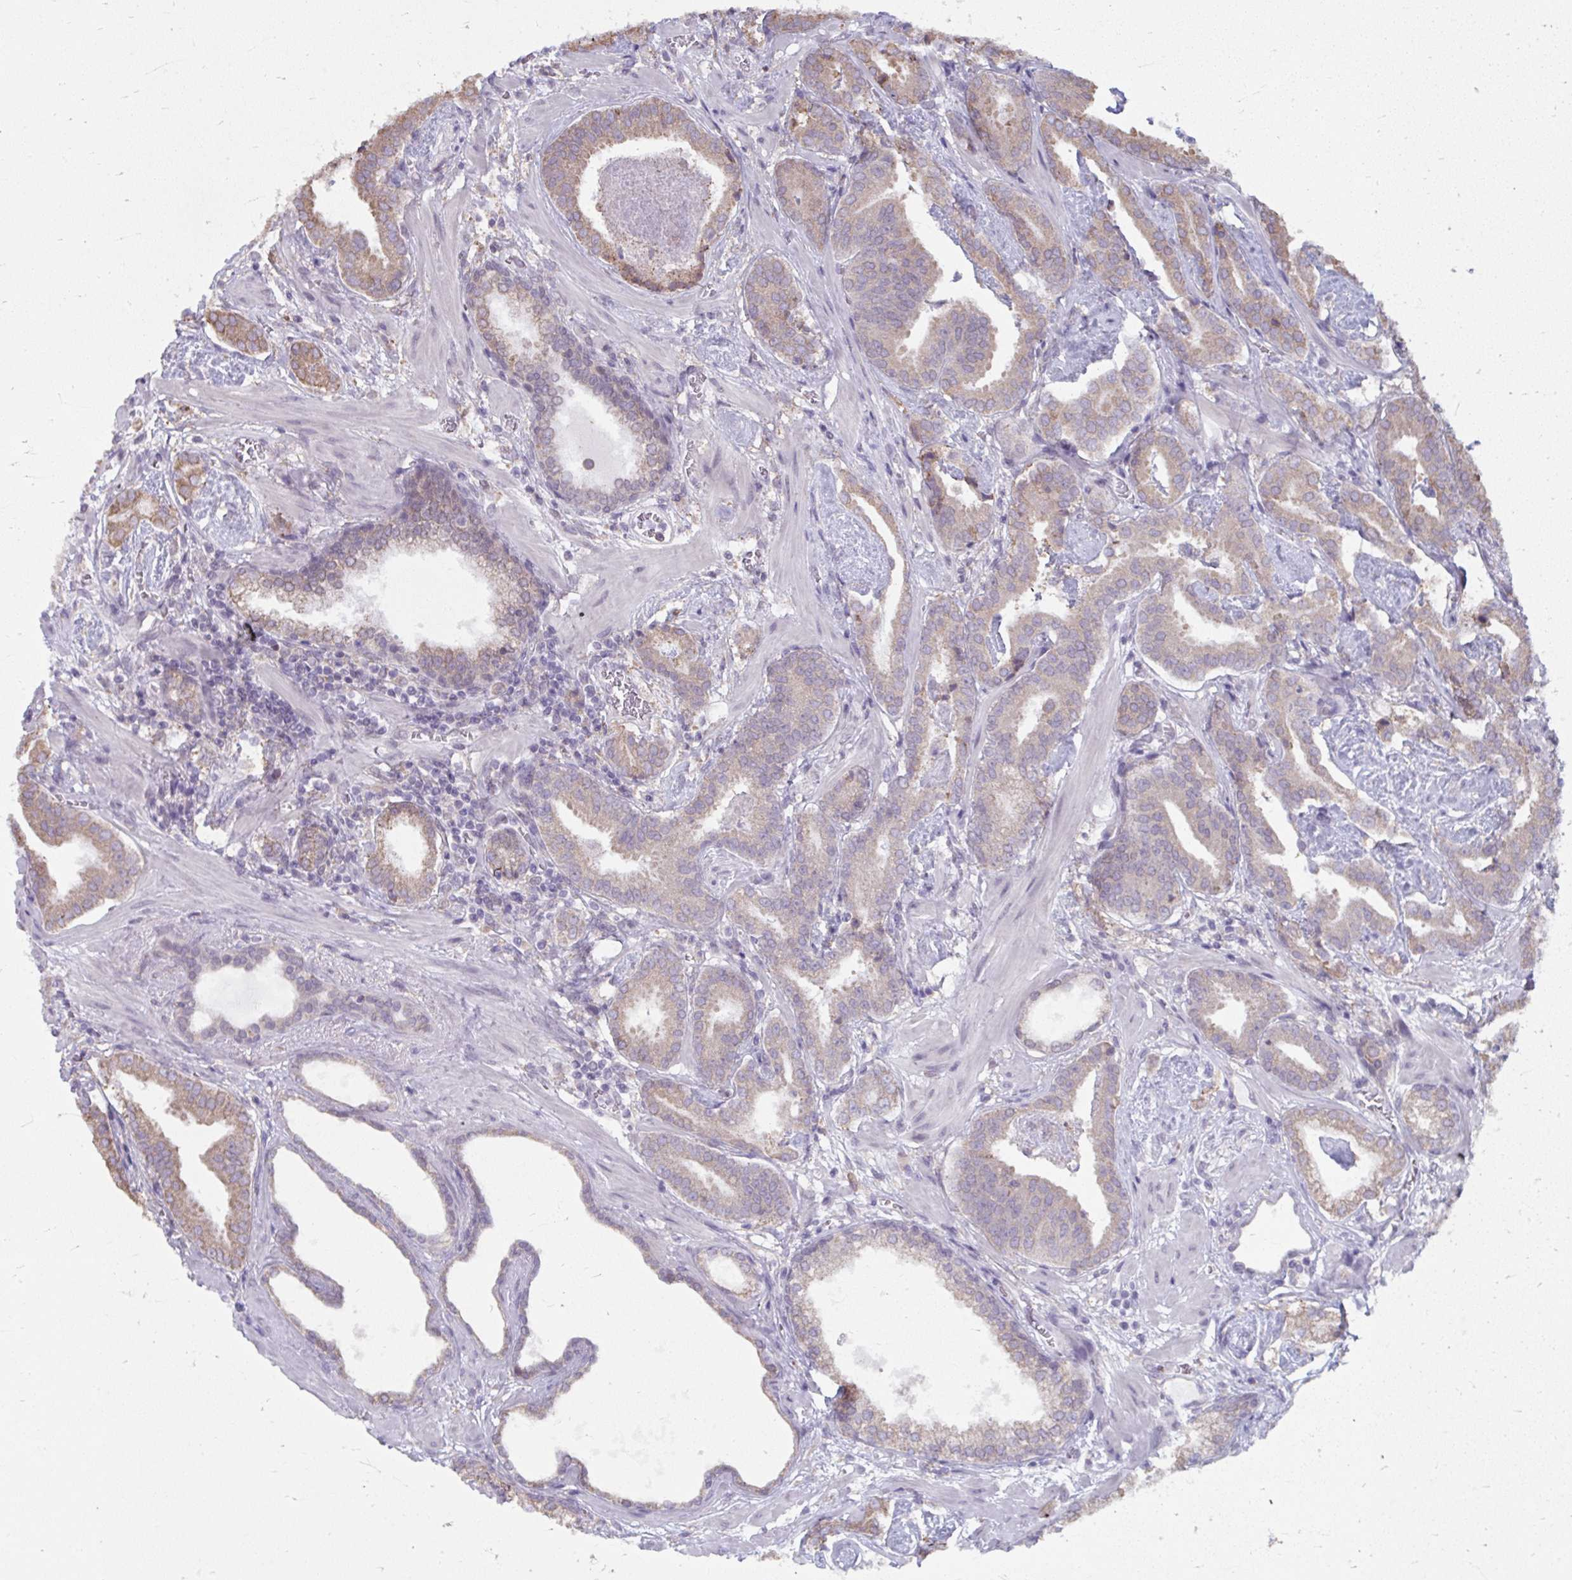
{"staining": {"intensity": "weak", "quantity": "25%-75%", "location": "cytoplasmic/membranous"}, "tissue": "prostate cancer", "cell_type": "Tumor cells", "image_type": "cancer", "snomed": [{"axis": "morphology", "description": "Adenocarcinoma, Low grade"}, {"axis": "topography", "description": "Prostate"}], "caption": "High-magnification brightfield microscopy of prostate cancer stained with DAB (brown) and counterstained with hematoxylin (blue). tumor cells exhibit weak cytoplasmic/membranous expression is seen in about25%-75% of cells. (DAB (3,3'-diaminobenzidine) IHC with brightfield microscopy, high magnification).", "gene": "NMNAT1", "patient": {"sex": "male", "age": 62}}